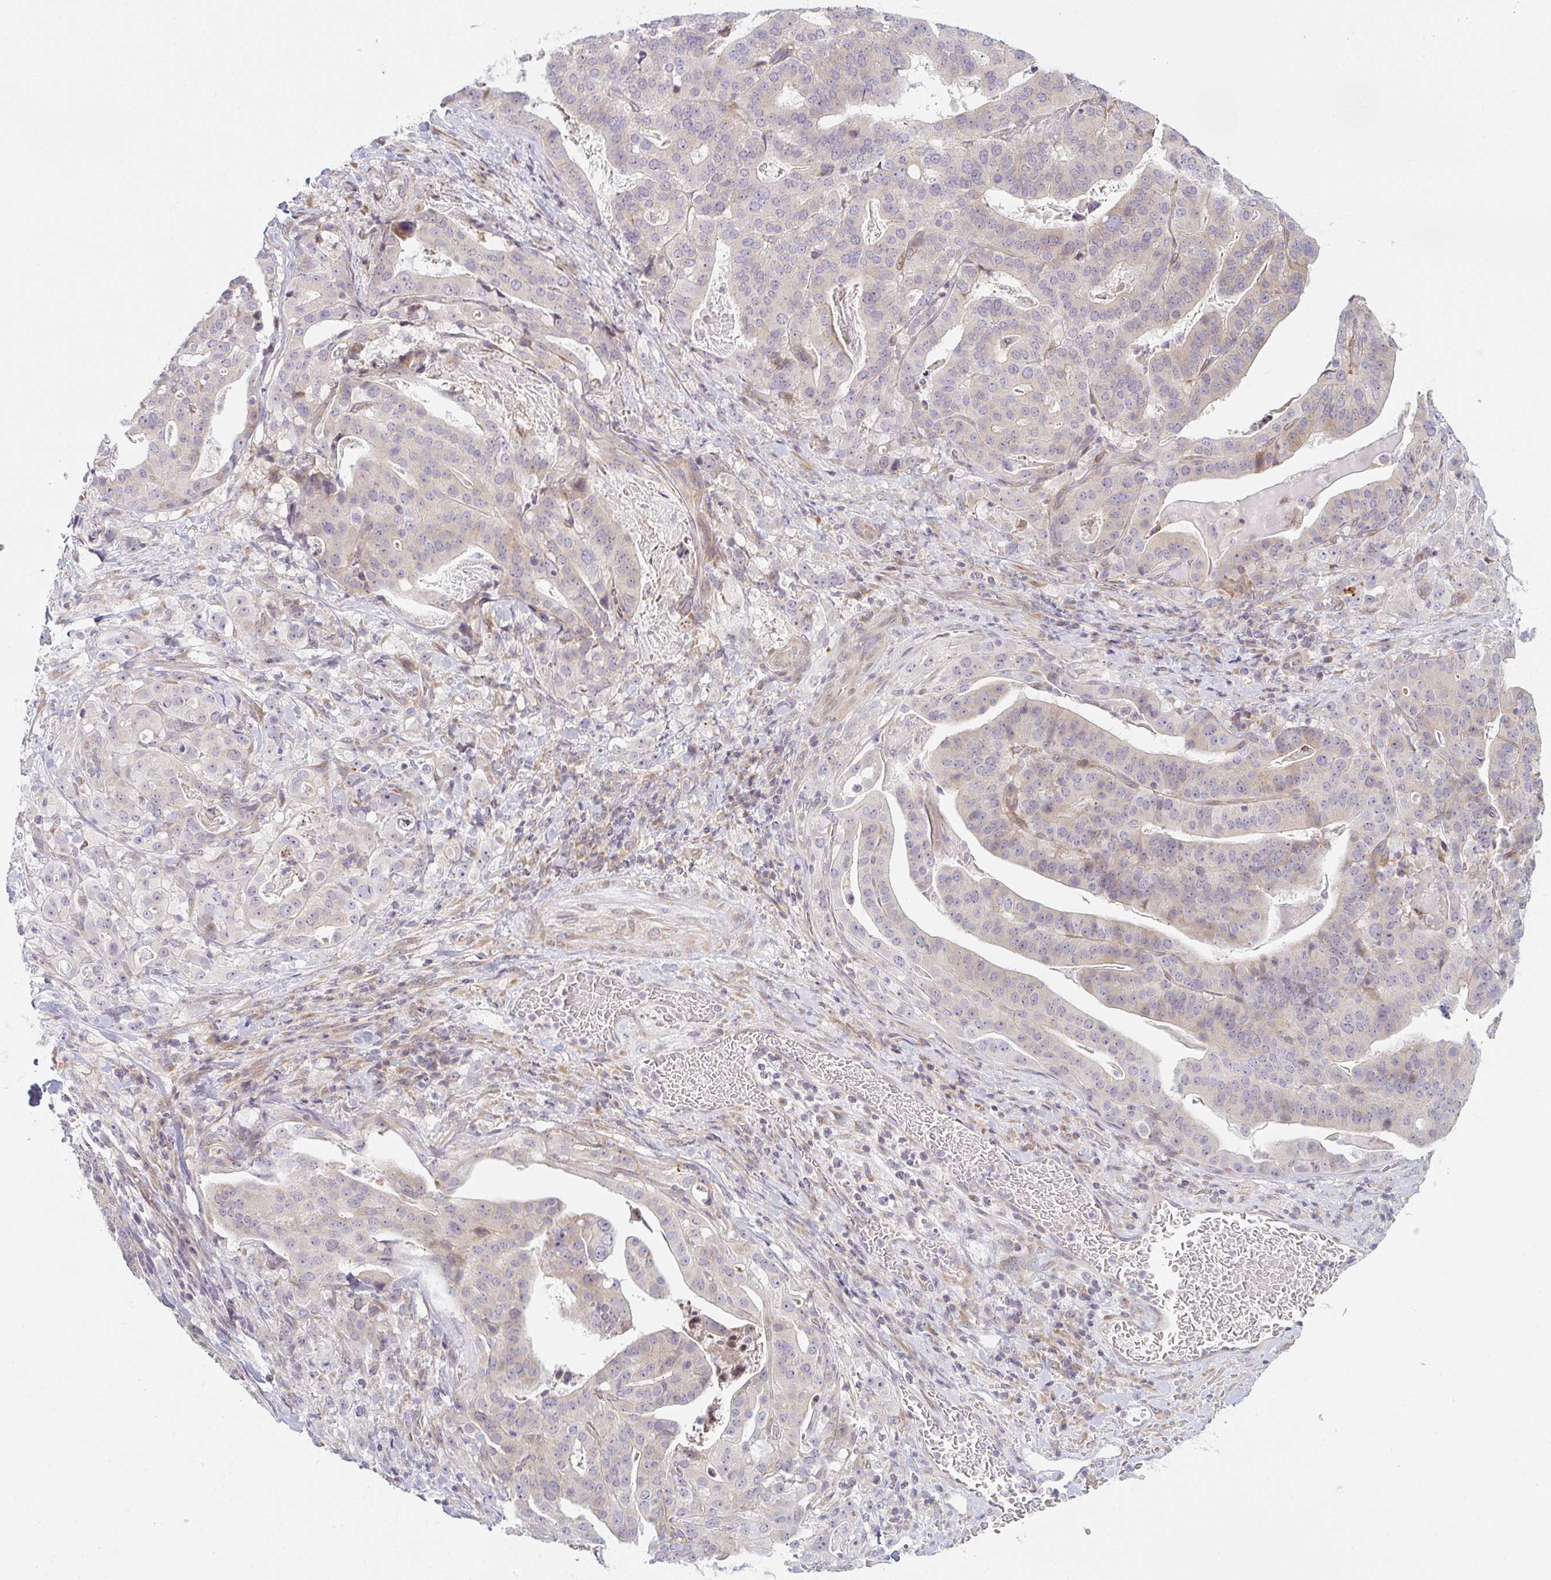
{"staining": {"intensity": "negative", "quantity": "none", "location": "none"}, "tissue": "stomach cancer", "cell_type": "Tumor cells", "image_type": "cancer", "snomed": [{"axis": "morphology", "description": "Adenocarcinoma, NOS"}, {"axis": "topography", "description": "Stomach"}], "caption": "This photomicrograph is of stomach cancer stained with immunohistochemistry to label a protein in brown with the nuclei are counter-stained blue. There is no staining in tumor cells.", "gene": "TMEM237", "patient": {"sex": "male", "age": 48}}